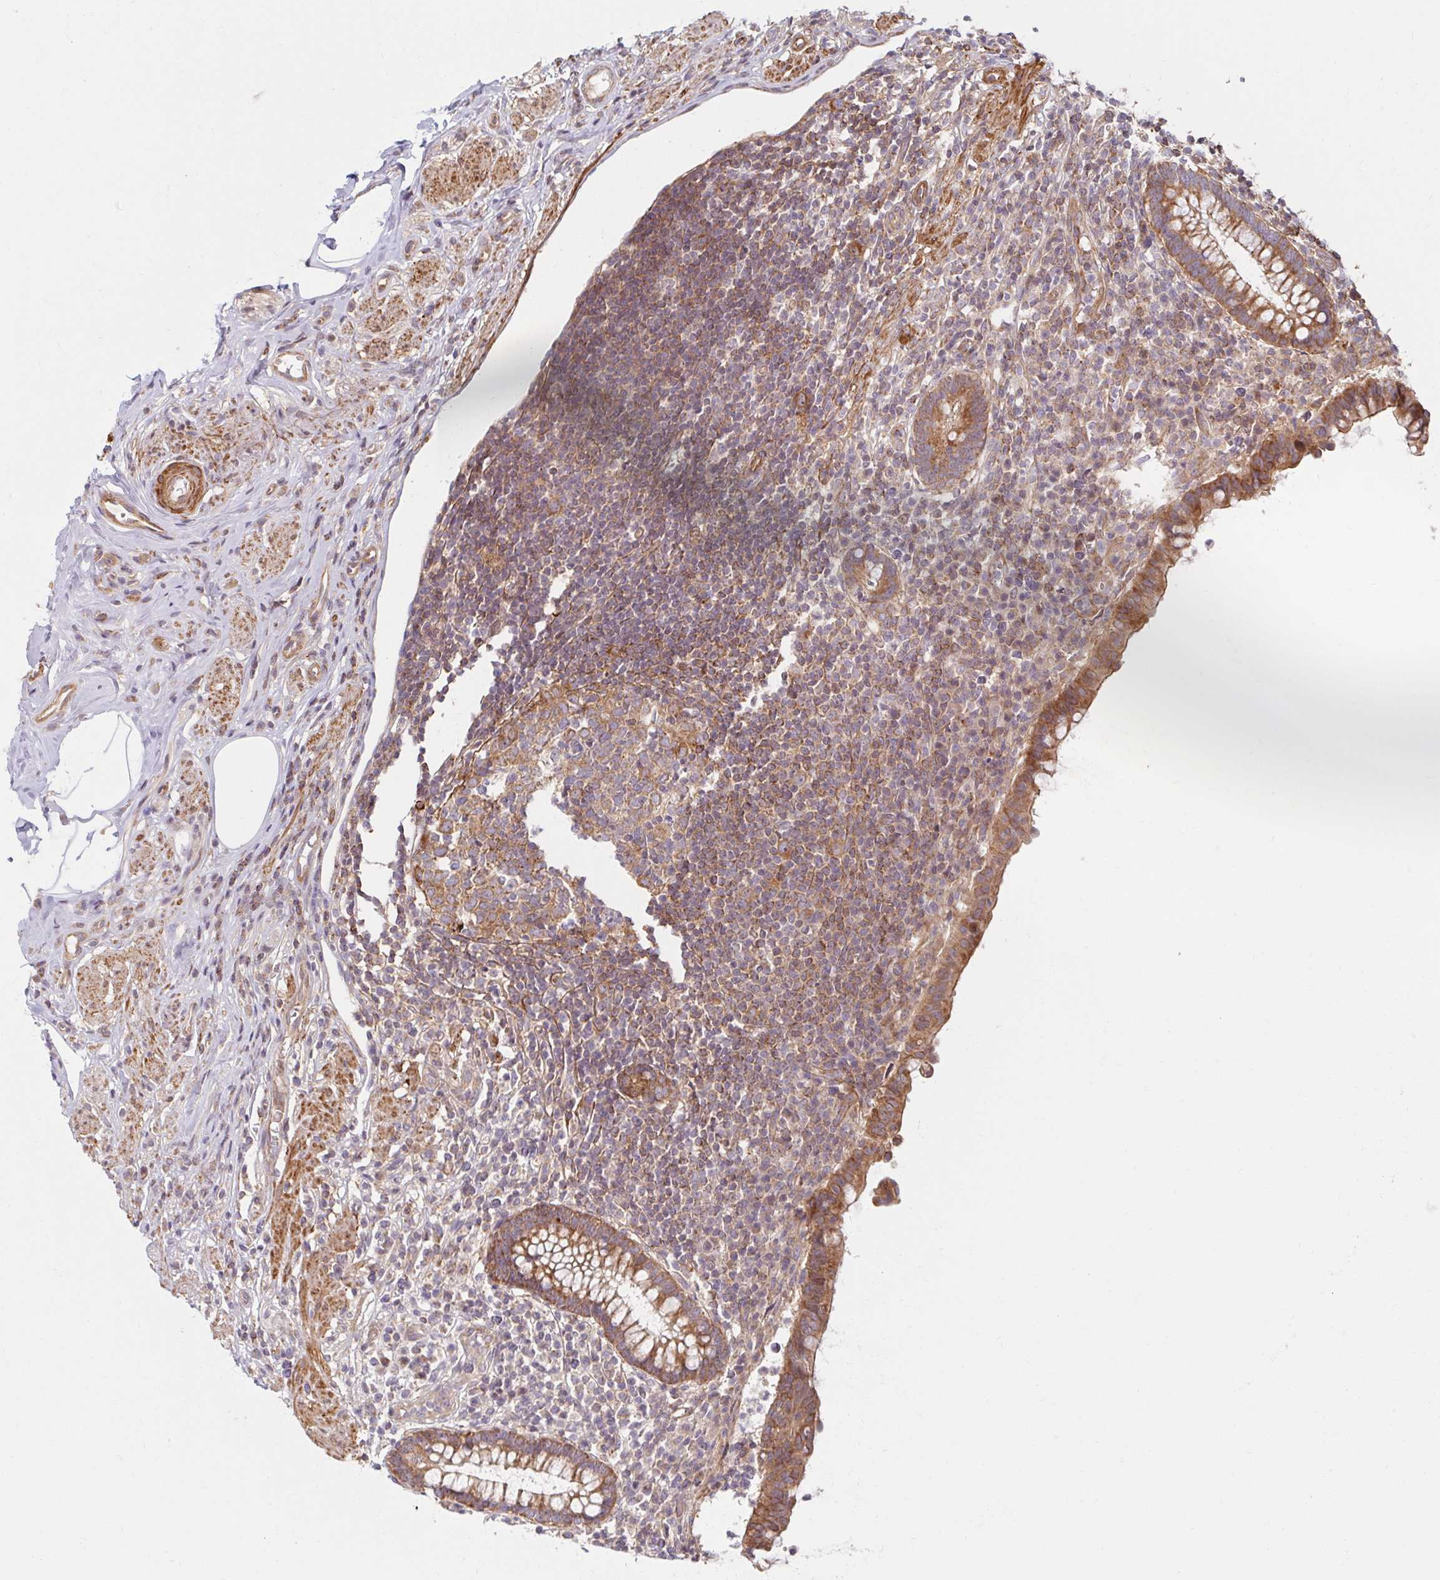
{"staining": {"intensity": "strong", "quantity": ">75%", "location": "cytoplasmic/membranous"}, "tissue": "appendix", "cell_type": "Glandular cells", "image_type": "normal", "snomed": [{"axis": "morphology", "description": "Normal tissue, NOS"}, {"axis": "topography", "description": "Appendix"}], "caption": "Glandular cells display high levels of strong cytoplasmic/membranous expression in about >75% of cells in benign appendix. (Brightfield microscopy of DAB IHC at high magnification).", "gene": "BTF3", "patient": {"sex": "female", "age": 56}}